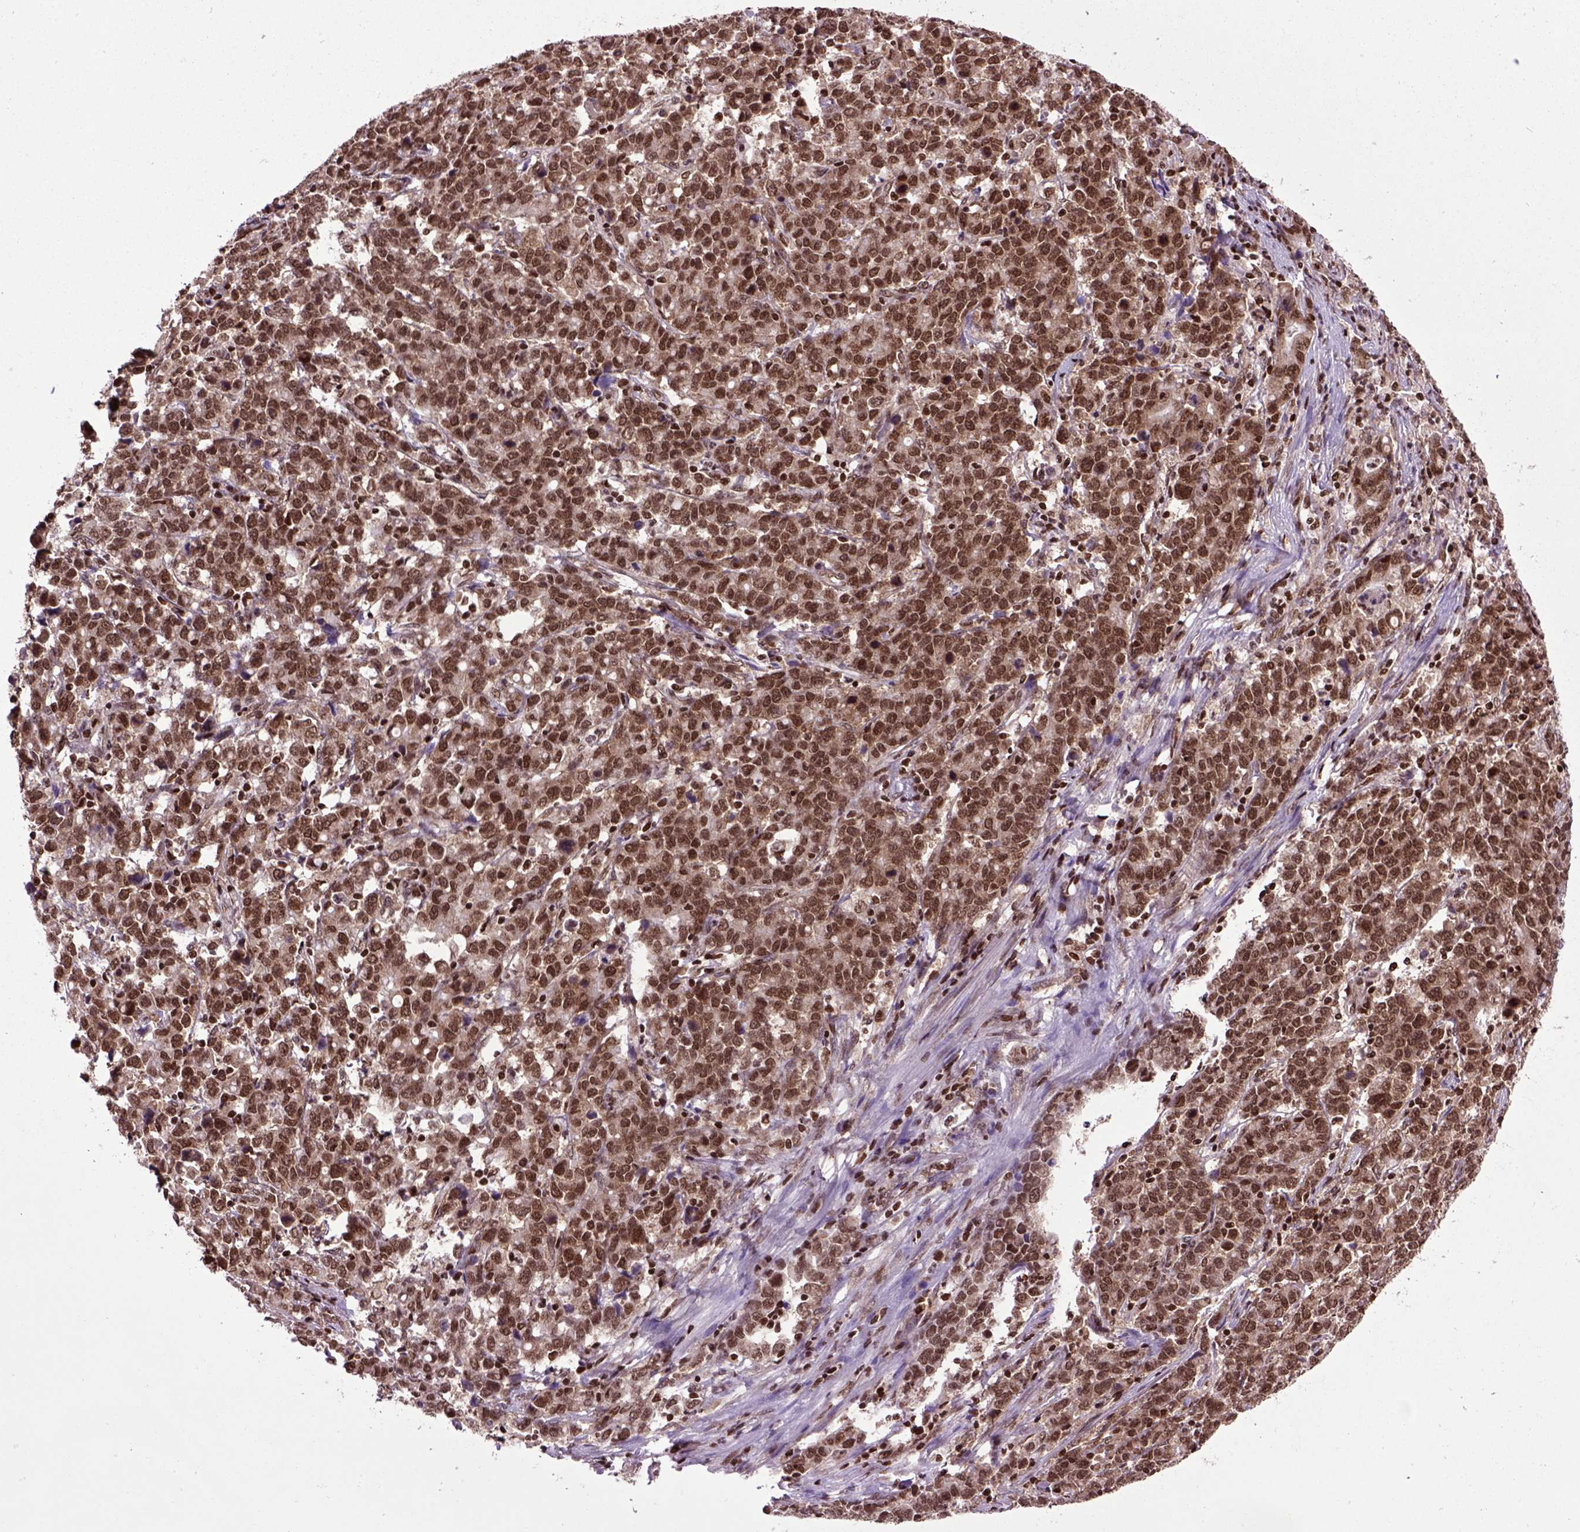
{"staining": {"intensity": "strong", "quantity": ">75%", "location": "nuclear"}, "tissue": "stomach cancer", "cell_type": "Tumor cells", "image_type": "cancer", "snomed": [{"axis": "morphology", "description": "Adenocarcinoma, NOS"}, {"axis": "topography", "description": "Stomach, upper"}], "caption": "High-magnification brightfield microscopy of stomach adenocarcinoma stained with DAB (brown) and counterstained with hematoxylin (blue). tumor cells exhibit strong nuclear expression is identified in approximately>75% of cells.", "gene": "CELF1", "patient": {"sex": "male", "age": 69}}